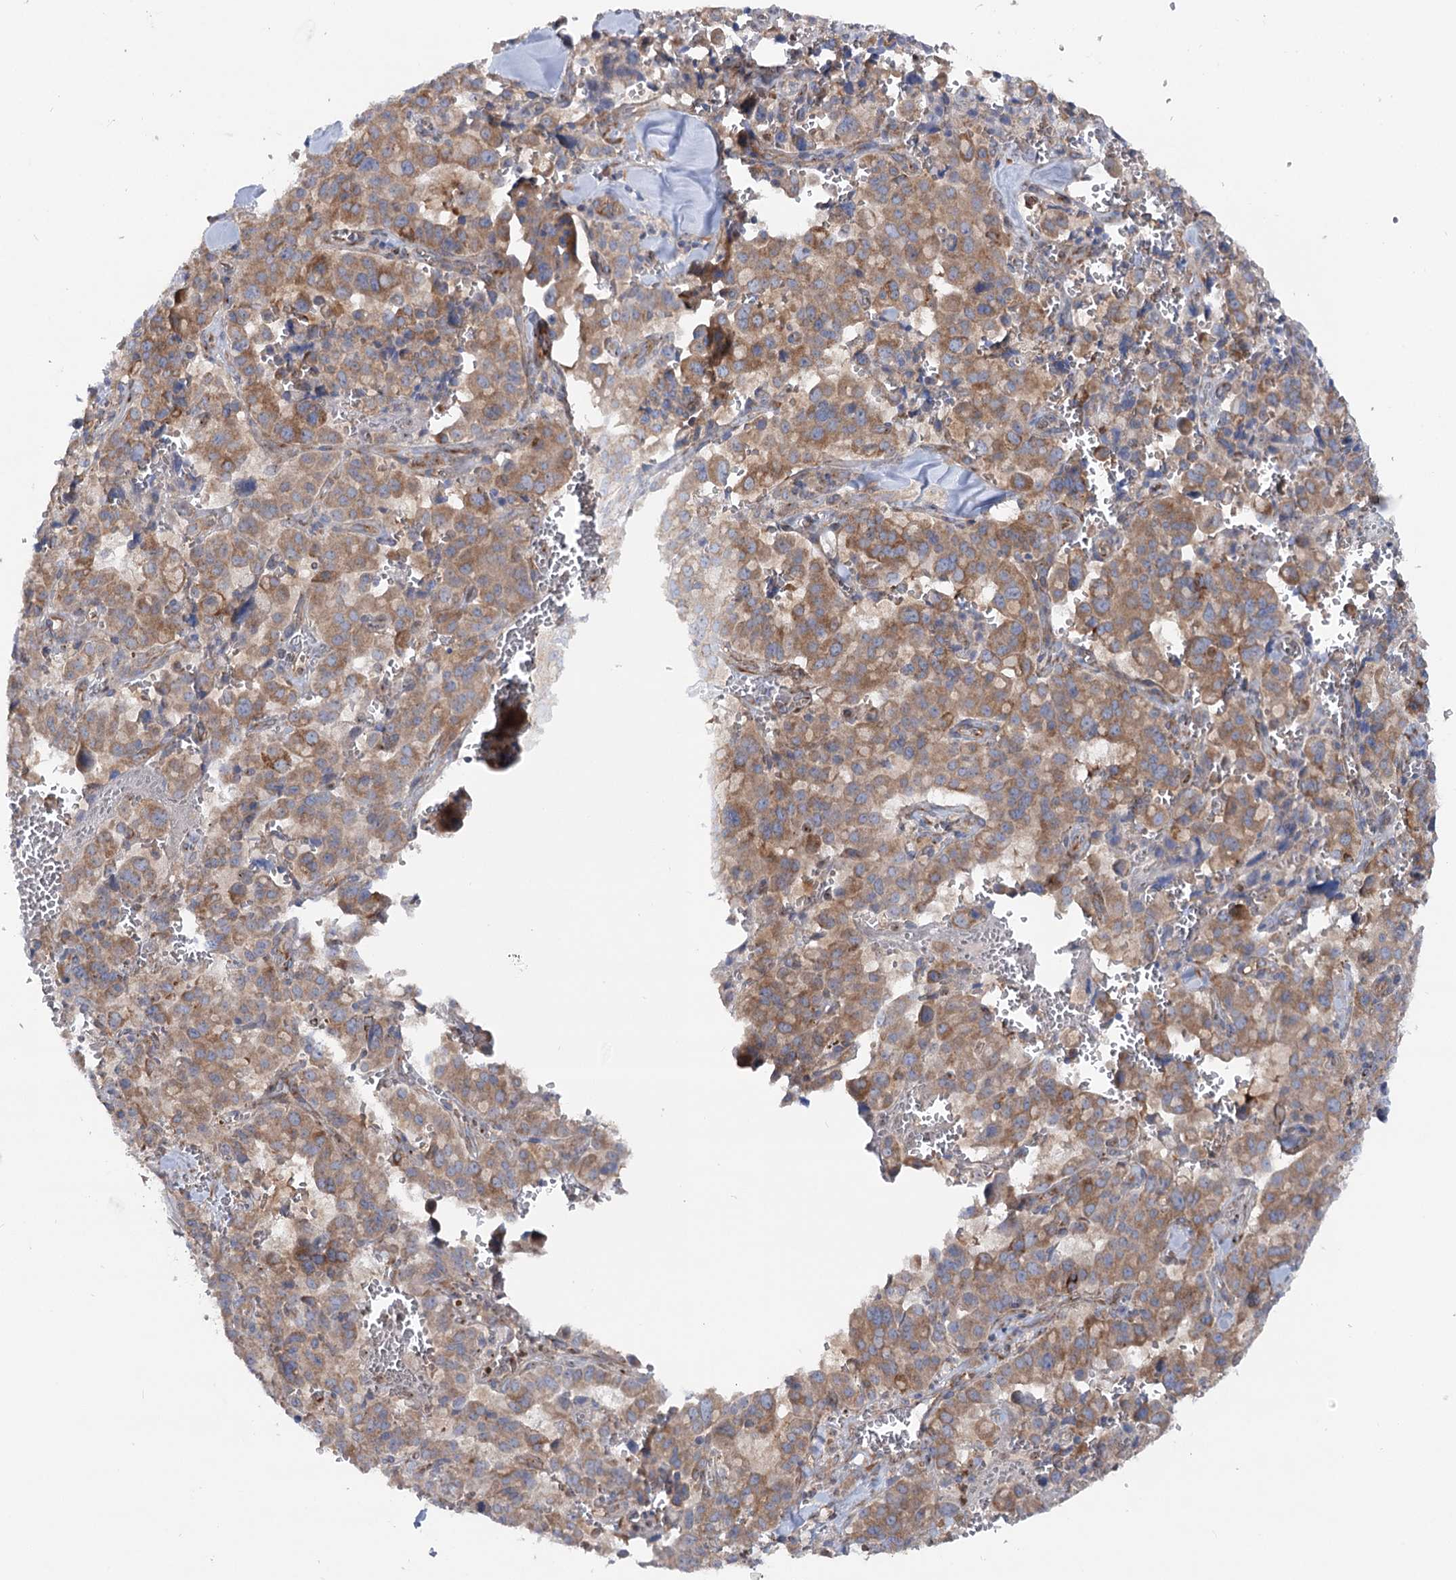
{"staining": {"intensity": "moderate", "quantity": ">75%", "location": "cytoplasmic/membranous"}, "tissue": "pancreatic cancer", "cell_type": "Tumor cells", "image_type": "cancer", "snomed": [{"axis": "morphology", "description": "Adenocarcinoma, NOS"}, {"axis": "topography", "description": "Pancreas"}], "caption": "A brown stain highlights moderate cytoplasmic/membranous staining of a protein in pancreatic cancer tumor cells.", "gene": "SCN11A", "patient": {"sex": "male", "age": 65}}